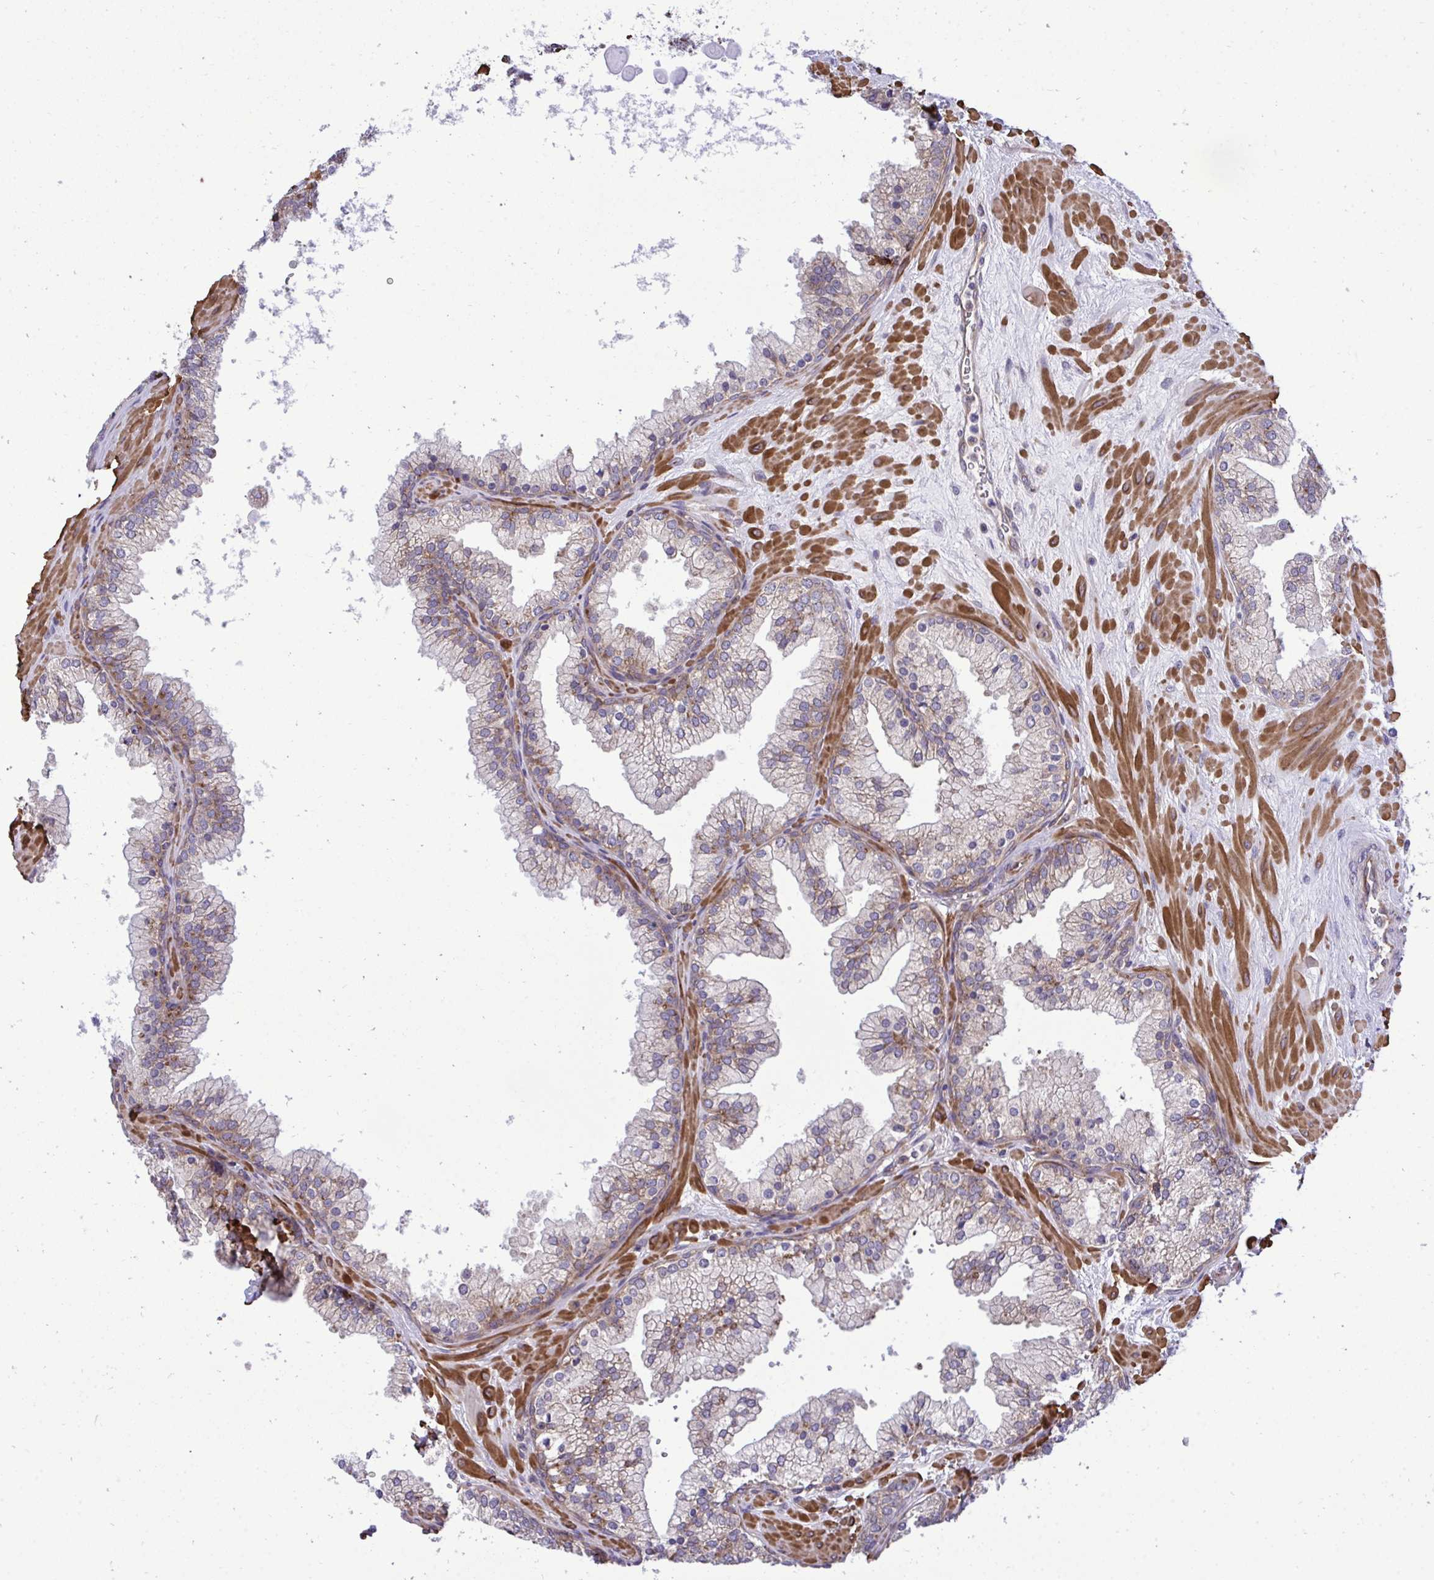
{"staining": {"intensity": "moderate", "quantity": "25%-75%", "location": "cytoplasmic/membranous"}, "tissue": "prostate", "cell_type": "Glandular cells", "image_type": "normal", "snomed": [{"axis": "morphology", "description": "Normal tissue, NOS"}, {"axis": "topography", "description": "Prostate"}, {"axis": "topography", "description": "Peripheral nerve tissue"}], "caption": "Prostate stained for a protein (brown) reveals moderate cytoplasmic/membranous positive expression in about 25%-75% of glandular cells.", "gene": "RPS15", "patient": {"sex": "male", "age": 61}}